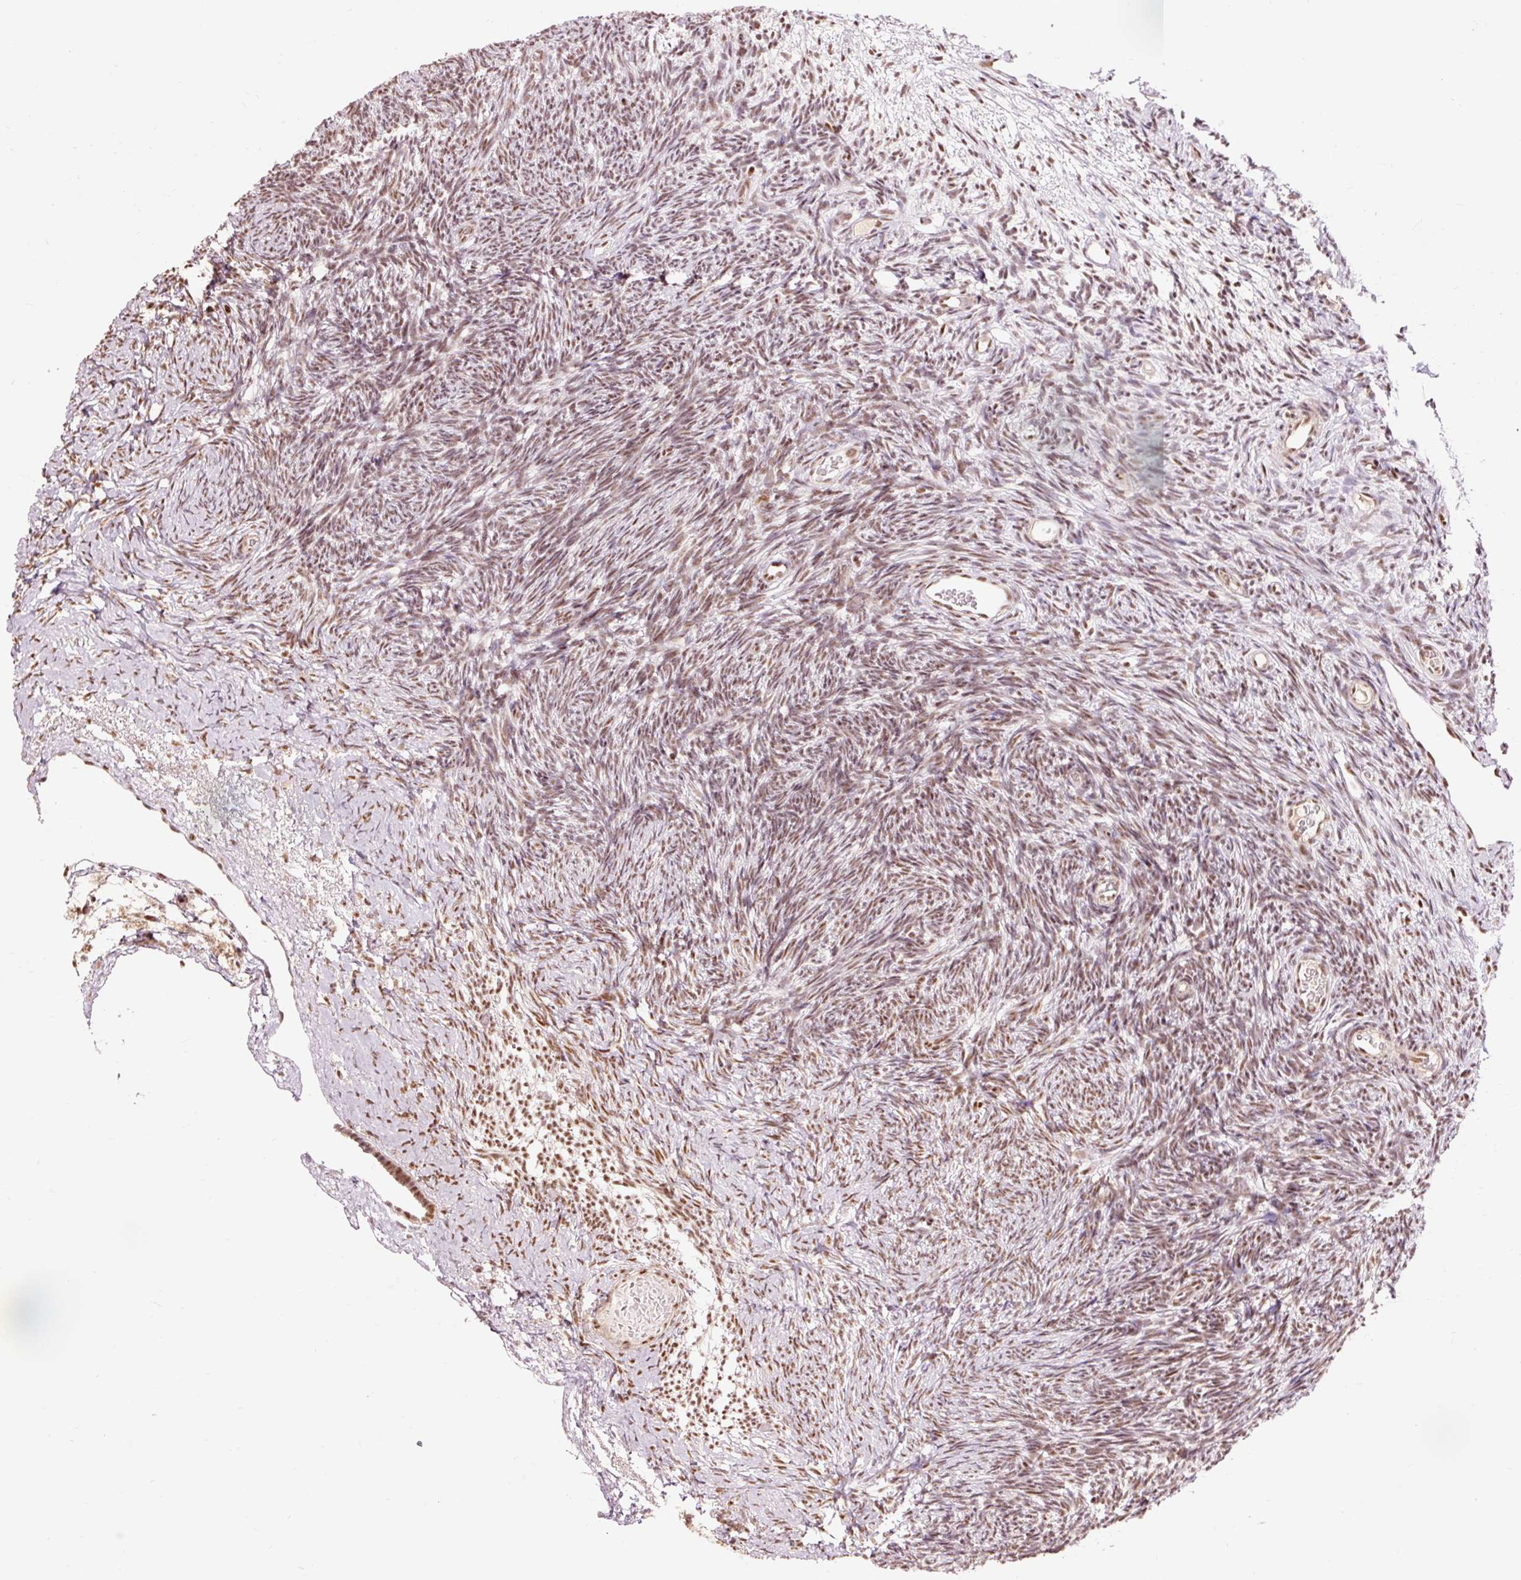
{"staining": {"intensity": "strong", "quantity": ">75%", "location": "nuclear"}, "tissue": "ovary", "cell_type": "Follicle cells", "image_type": "normal", "snomed": [{"axis": "morphology", "description": "Normal tissue, NOS"}, {"axis": "topography", "description": "Ovary"}], "caption": "The photomicrograph demonstrates immunohistochemical staining of benign ovary. There is strong nuclear positivity is present in about >75% of follicle cells. The staining was performed using DAB to visualize the protein expression in brown, while the nuclei were stained in blue with hematoxylin (Magnification: 20x).", "gene": "ZBTB44", "patient": {"sex": "female", "age": 39}}